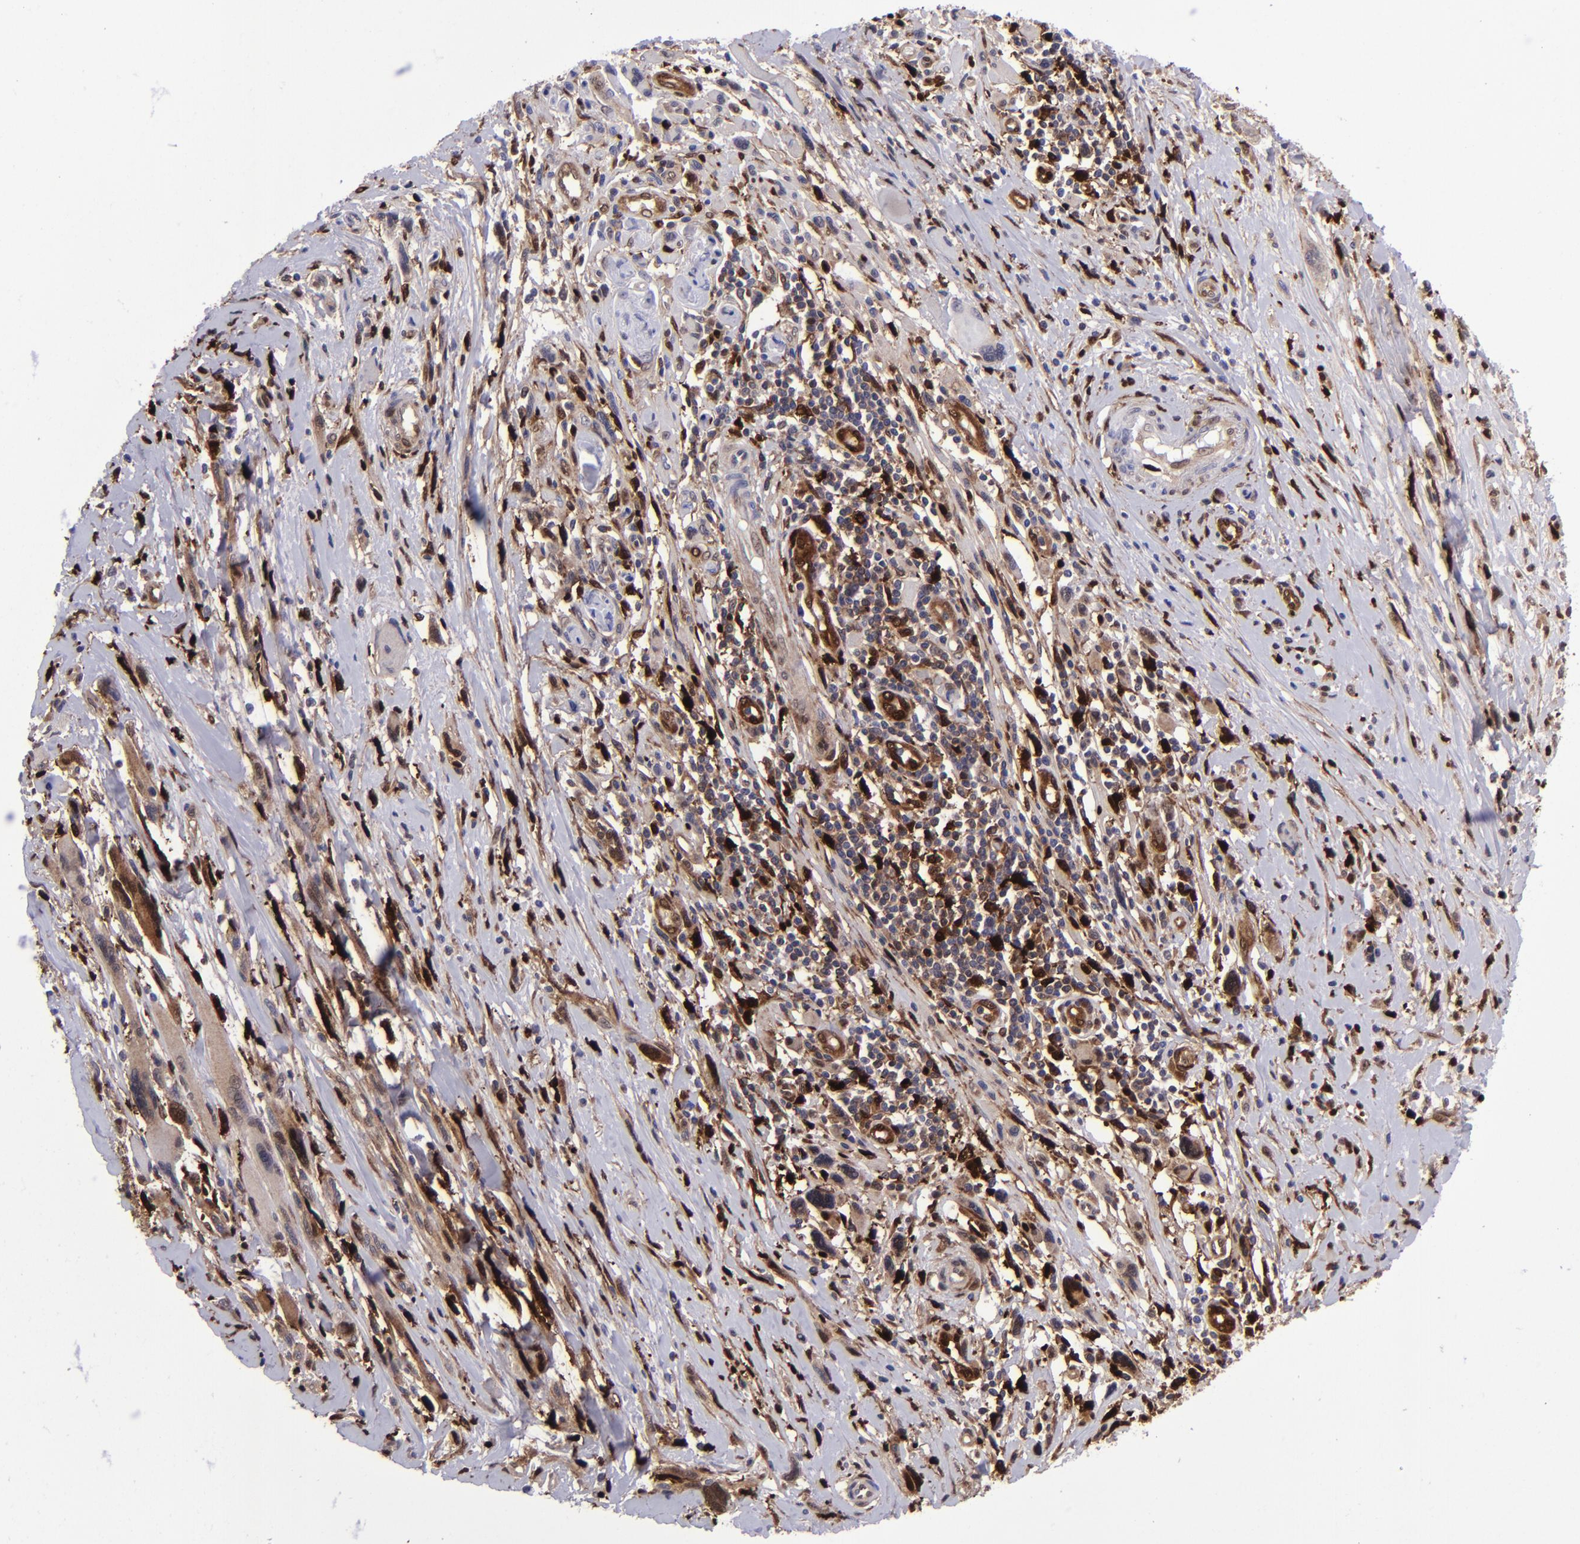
{"staining": {"intensity": "moderate", "quantity": ">75%", "location": "cytoplasmic/membranous,nuclear"}, "tissue": "melanoma", "cell_type": "Tumor cells", "image_type": "cancer", "snomed": [{"axis": "morphology", "description": "Malignant melanoma, NOS"}, {"axis": "topography", "description": "Skin"}], "caption": "Brown immunohistochemical staining in melanoma demonstrates moderate cytoplasmic/membranous and nuclear staining in about >75% of tumor cells.", "gene": "TYMP", "patient": {"sex": "male", "age": 91}}